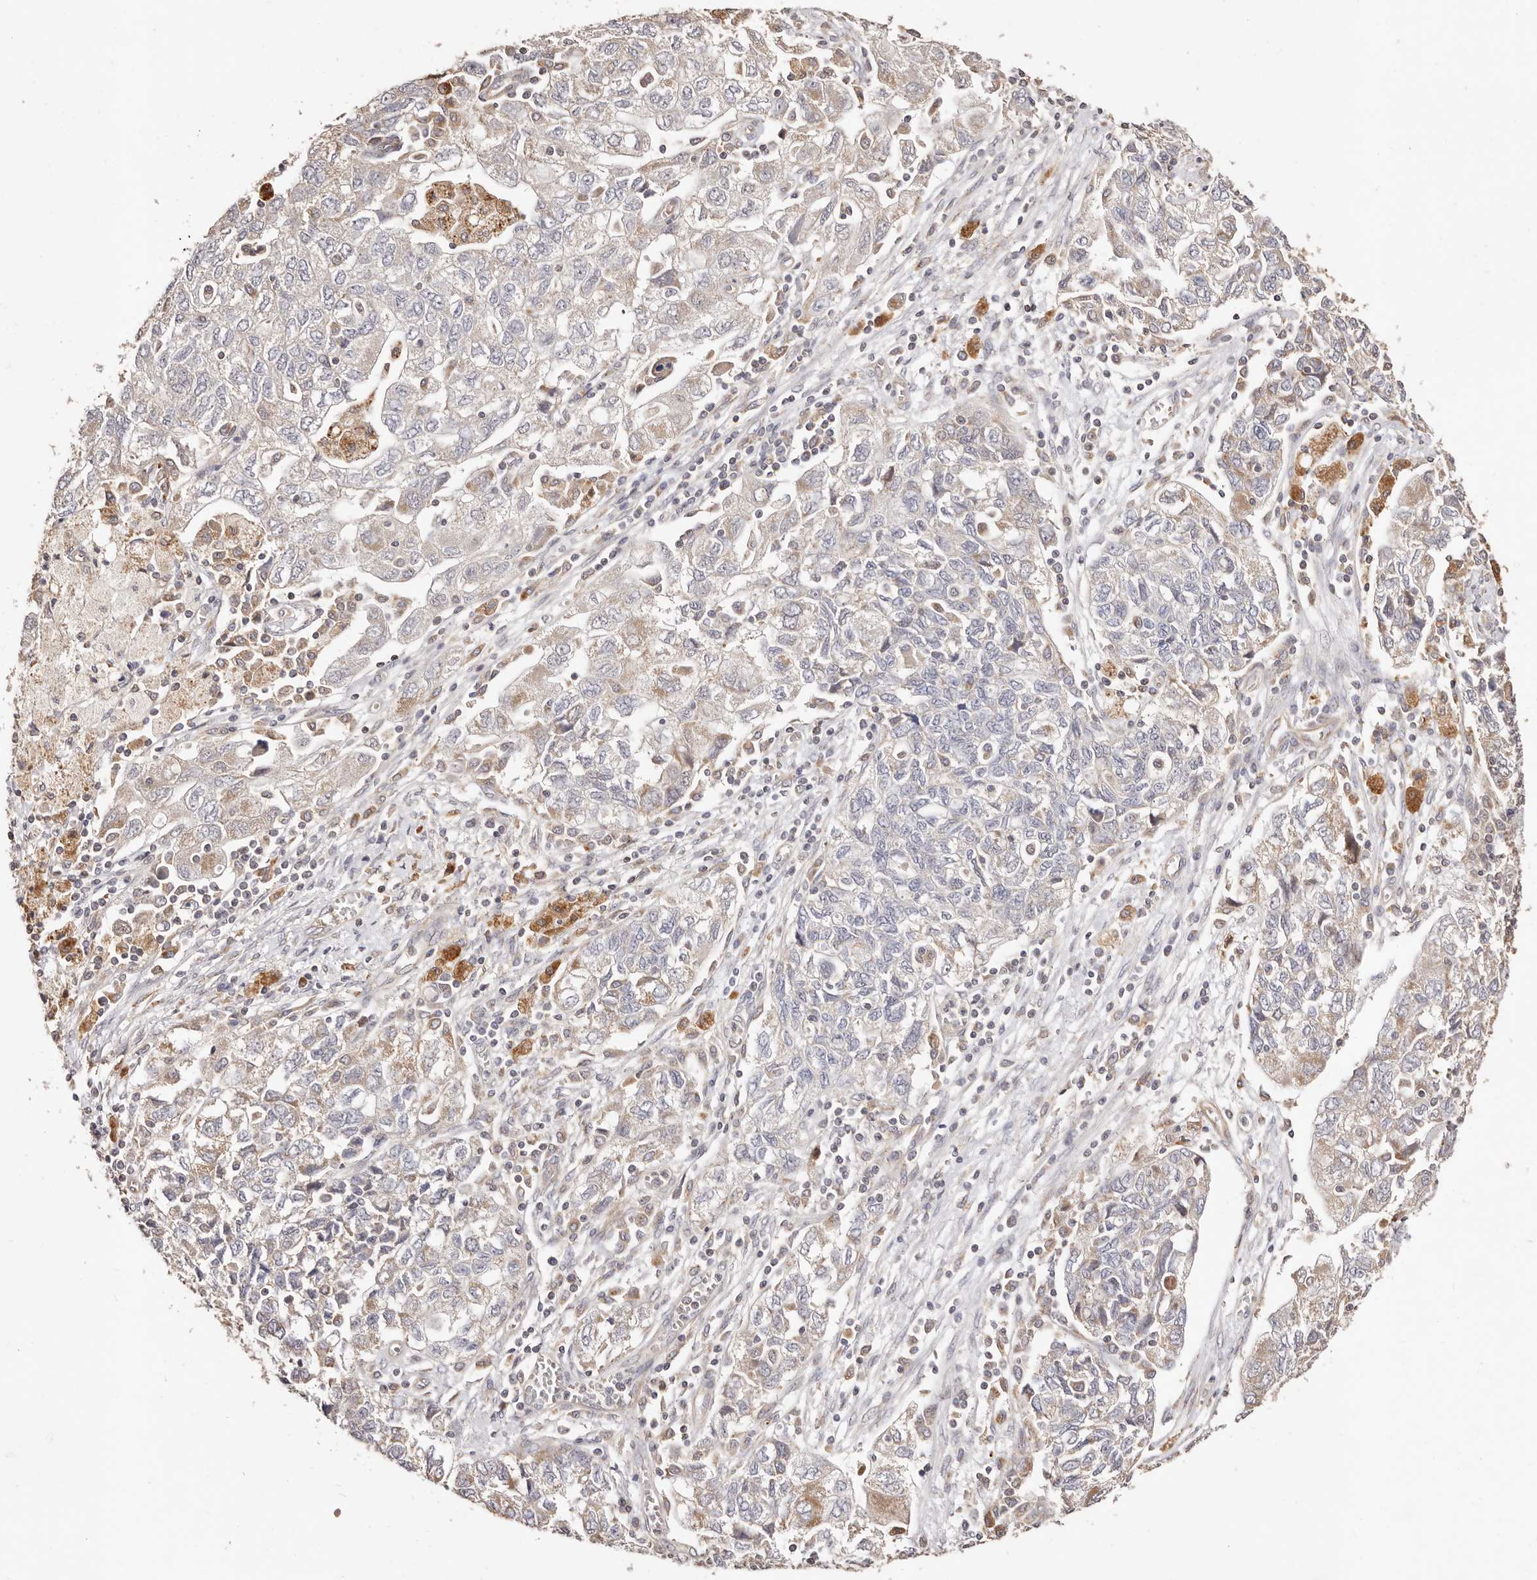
{"staining": {"intensity": "weak", "quantity": "<25%", "location": "cytoplasmic/membranous"}, "tissue": "ovarian cancer", "cell_type": "Tumor cells", "image_type": "cancer", "snomed": [{"axis": "morphology", "description": "Carcinoma, NOS"}, {"axis": "morphology", "description": "Cystadenocarcinoma, serous, NOS"}, {"axis": "topography", "description": "Ovary"}], "caption": "Ovarian serous cystadenocarcinoma was stained to show a protein in brown. There is no significant positivity in tumor cells.", "gene": "MAPK1", "patient": {"sex": "female", "age": 69}}